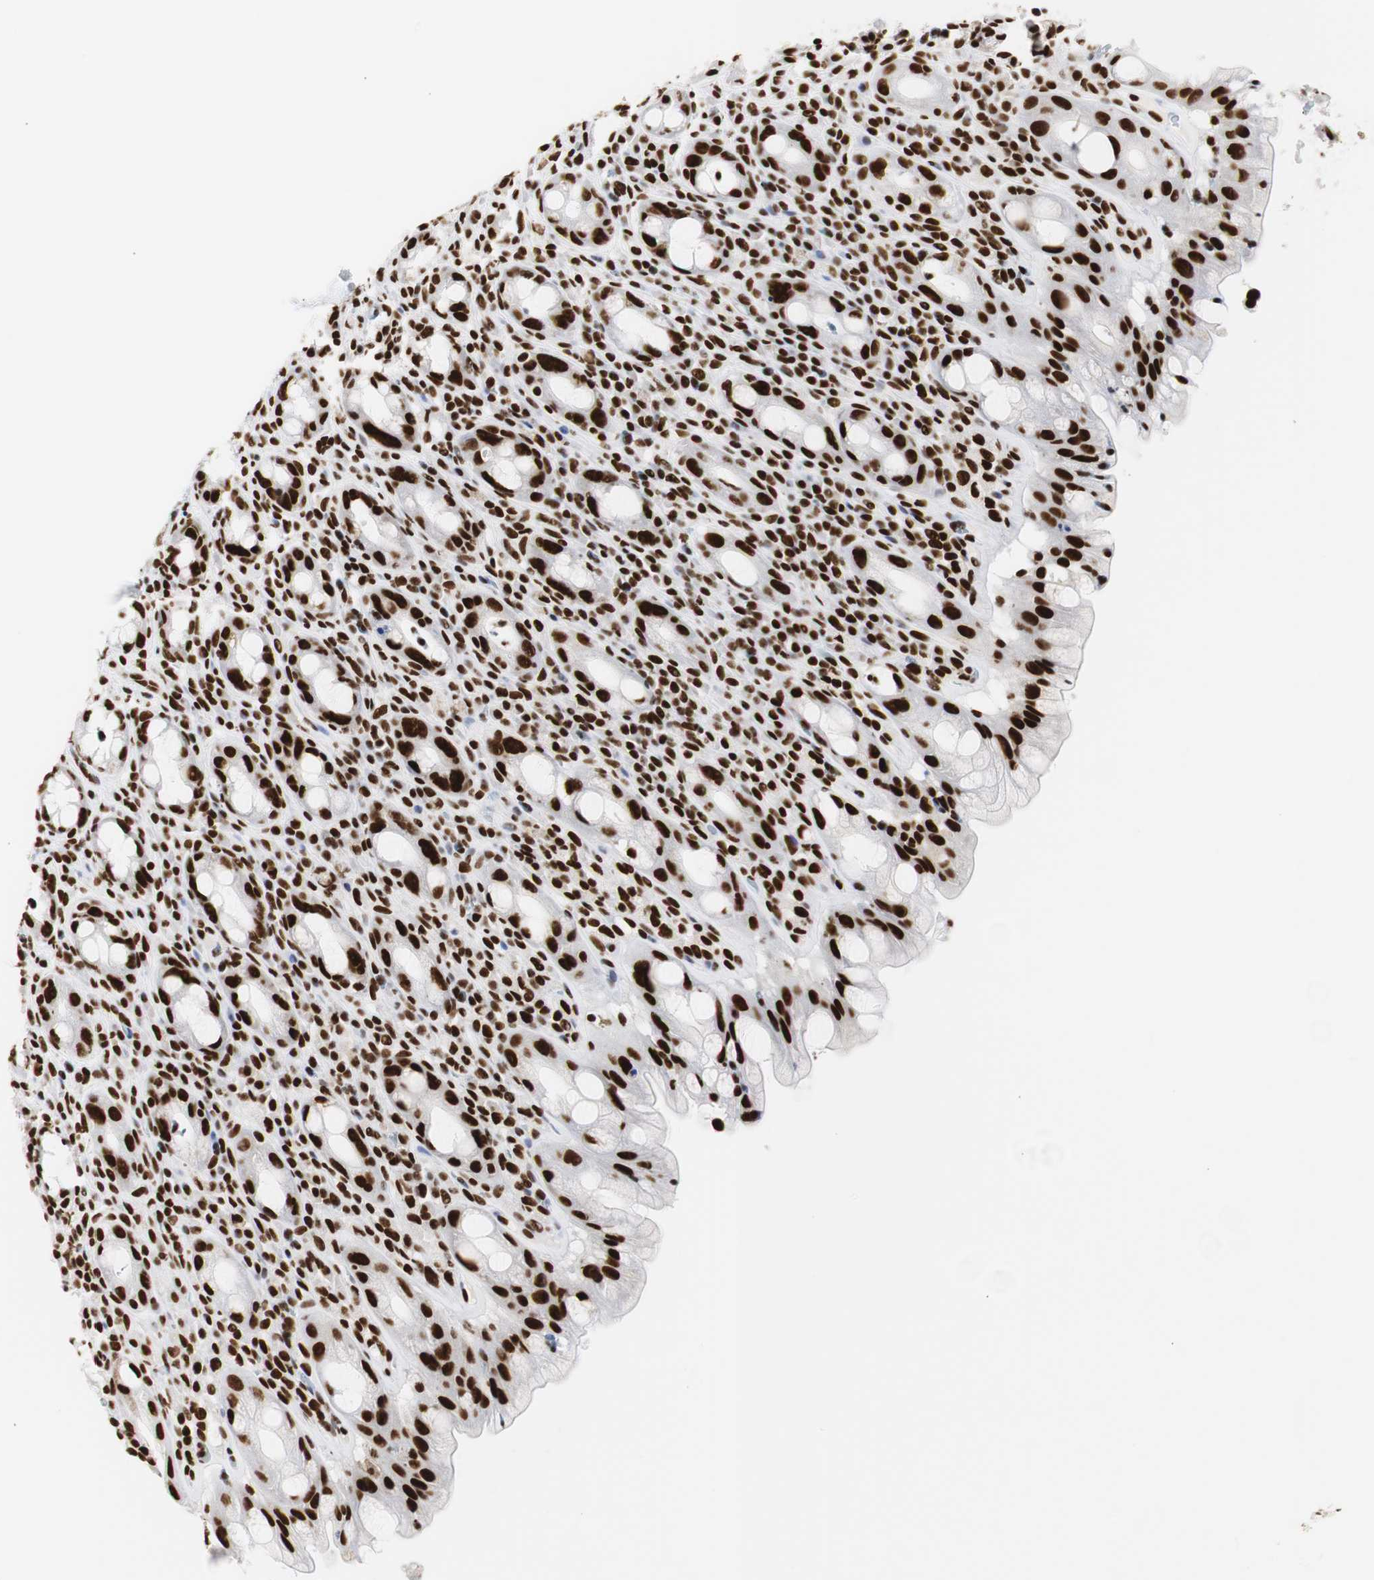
{"staining": {"intensity": "strong", "quantity": ">75%", "location": "nuclear"}, "tissue": "rectum", "cell_type": "Glandular cells", "image_type": "normal", "snomed": [{"axis": "morphology", "description": "Normal tissue, NOS"}, {"axis": "topography", "description": "Rectum"}], "caption": "Protein expression analysis of unremarkable rectum displays strong nuclear expression in approximately >75% of glandular cells.", "gene": "HNRNPH2", "patient": {"sex": "male", "age": 44}}